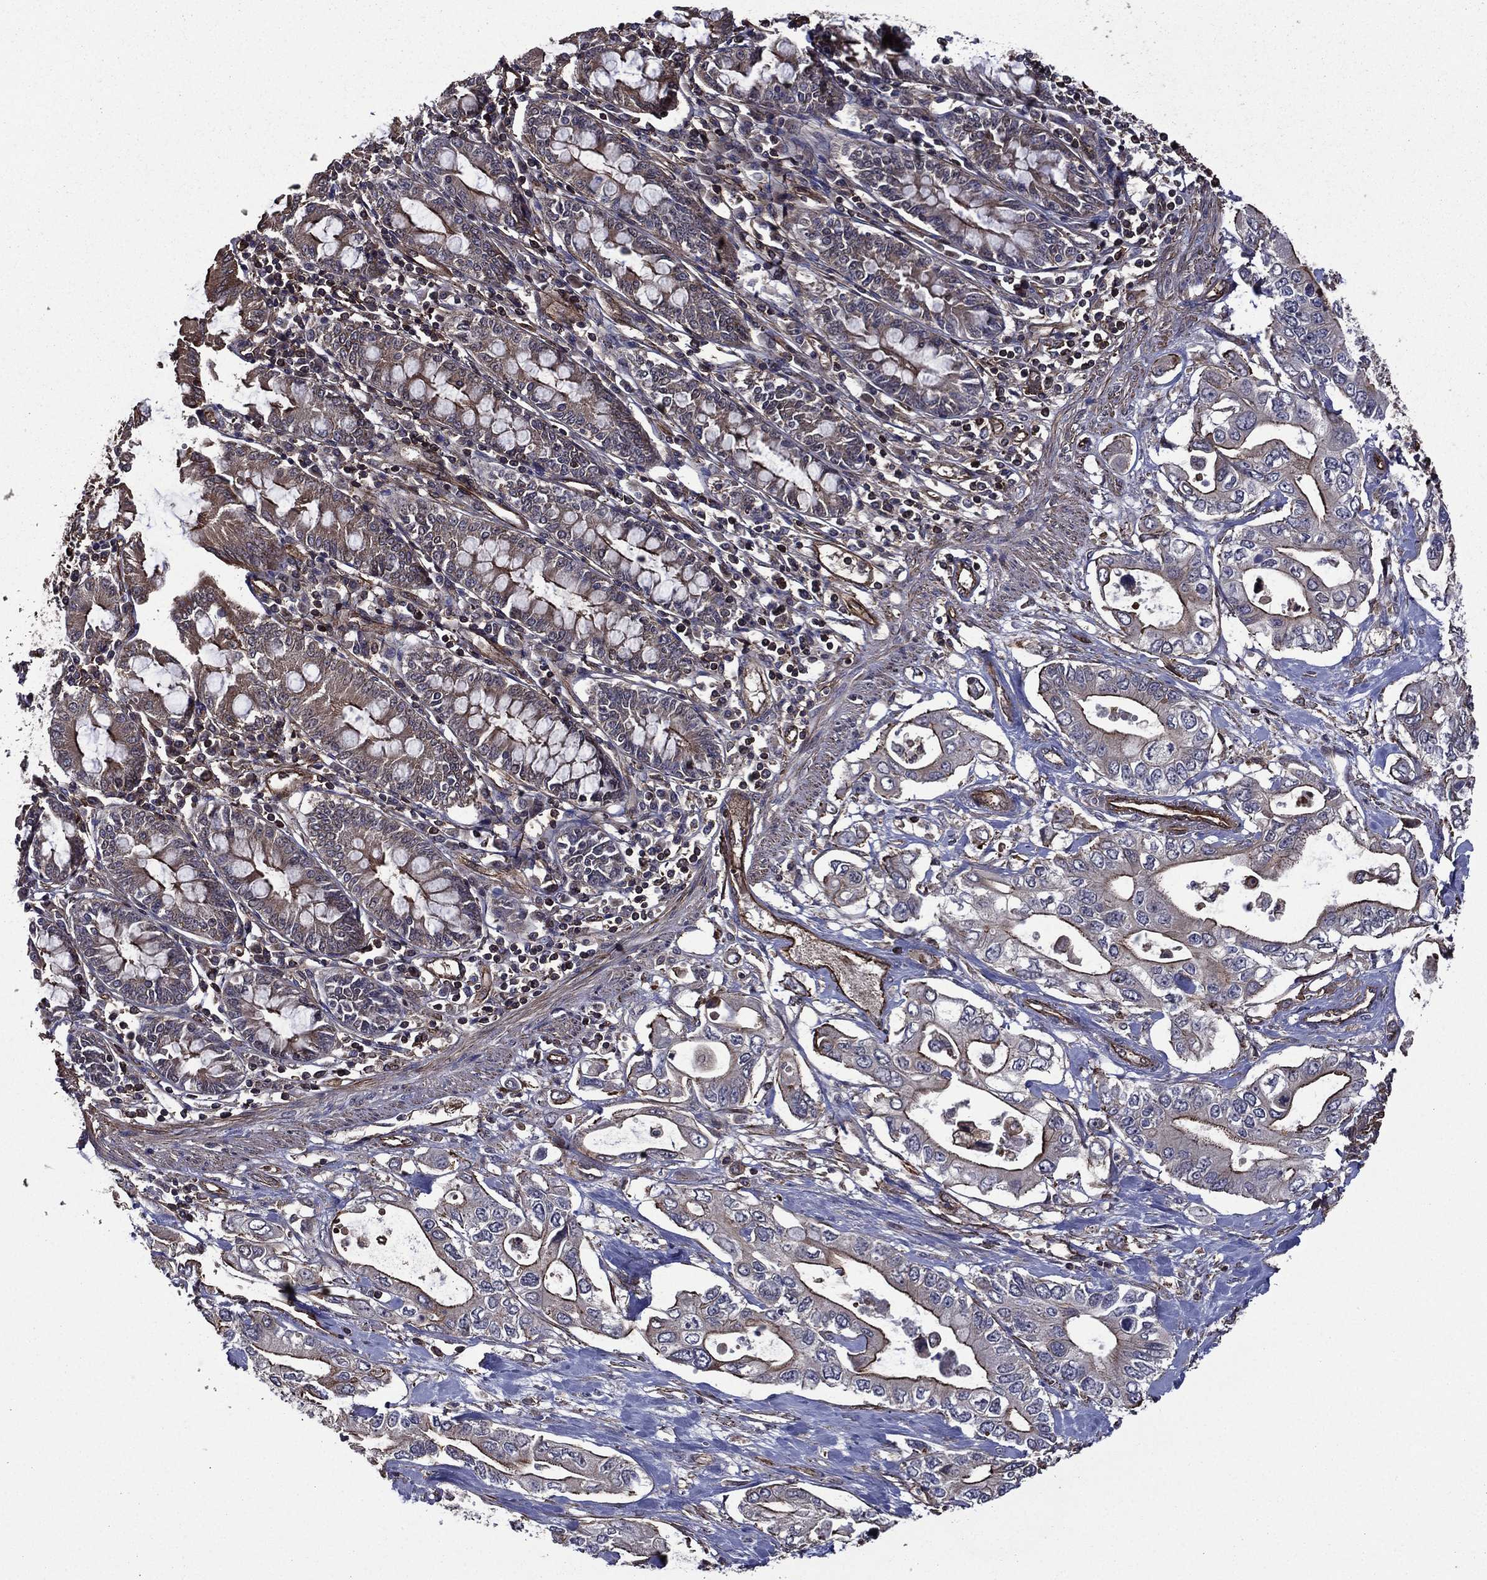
{"staining": {"intensity": "moderate", "quantity": "<25%", "location": "cytoplasmic/membranous"}, "tissue": "pancreatic cancer", "cell_type": "Tumor cells", "image_type": "cancer", "snomed": [{"axis": "morphology", "description": "Adenocarcinoma, NOS"}, {"axis": "topography", "description": "Pancreas"}], "caption": "A high-resolution histopathology image shows immunohistochemistry (IHC) staining of pancreatic cancer, which reveals moderate cytoplasmic/membranous staining in about <25% of tumor cells. (Stains: DAB (3,3'-diaminobenzidine) in brown, nuclei in blue, Microscopy: brightfield microscopy at high magnification).", "gene": "PLPP3", "patient": {"sex": "female", "age": 63}}